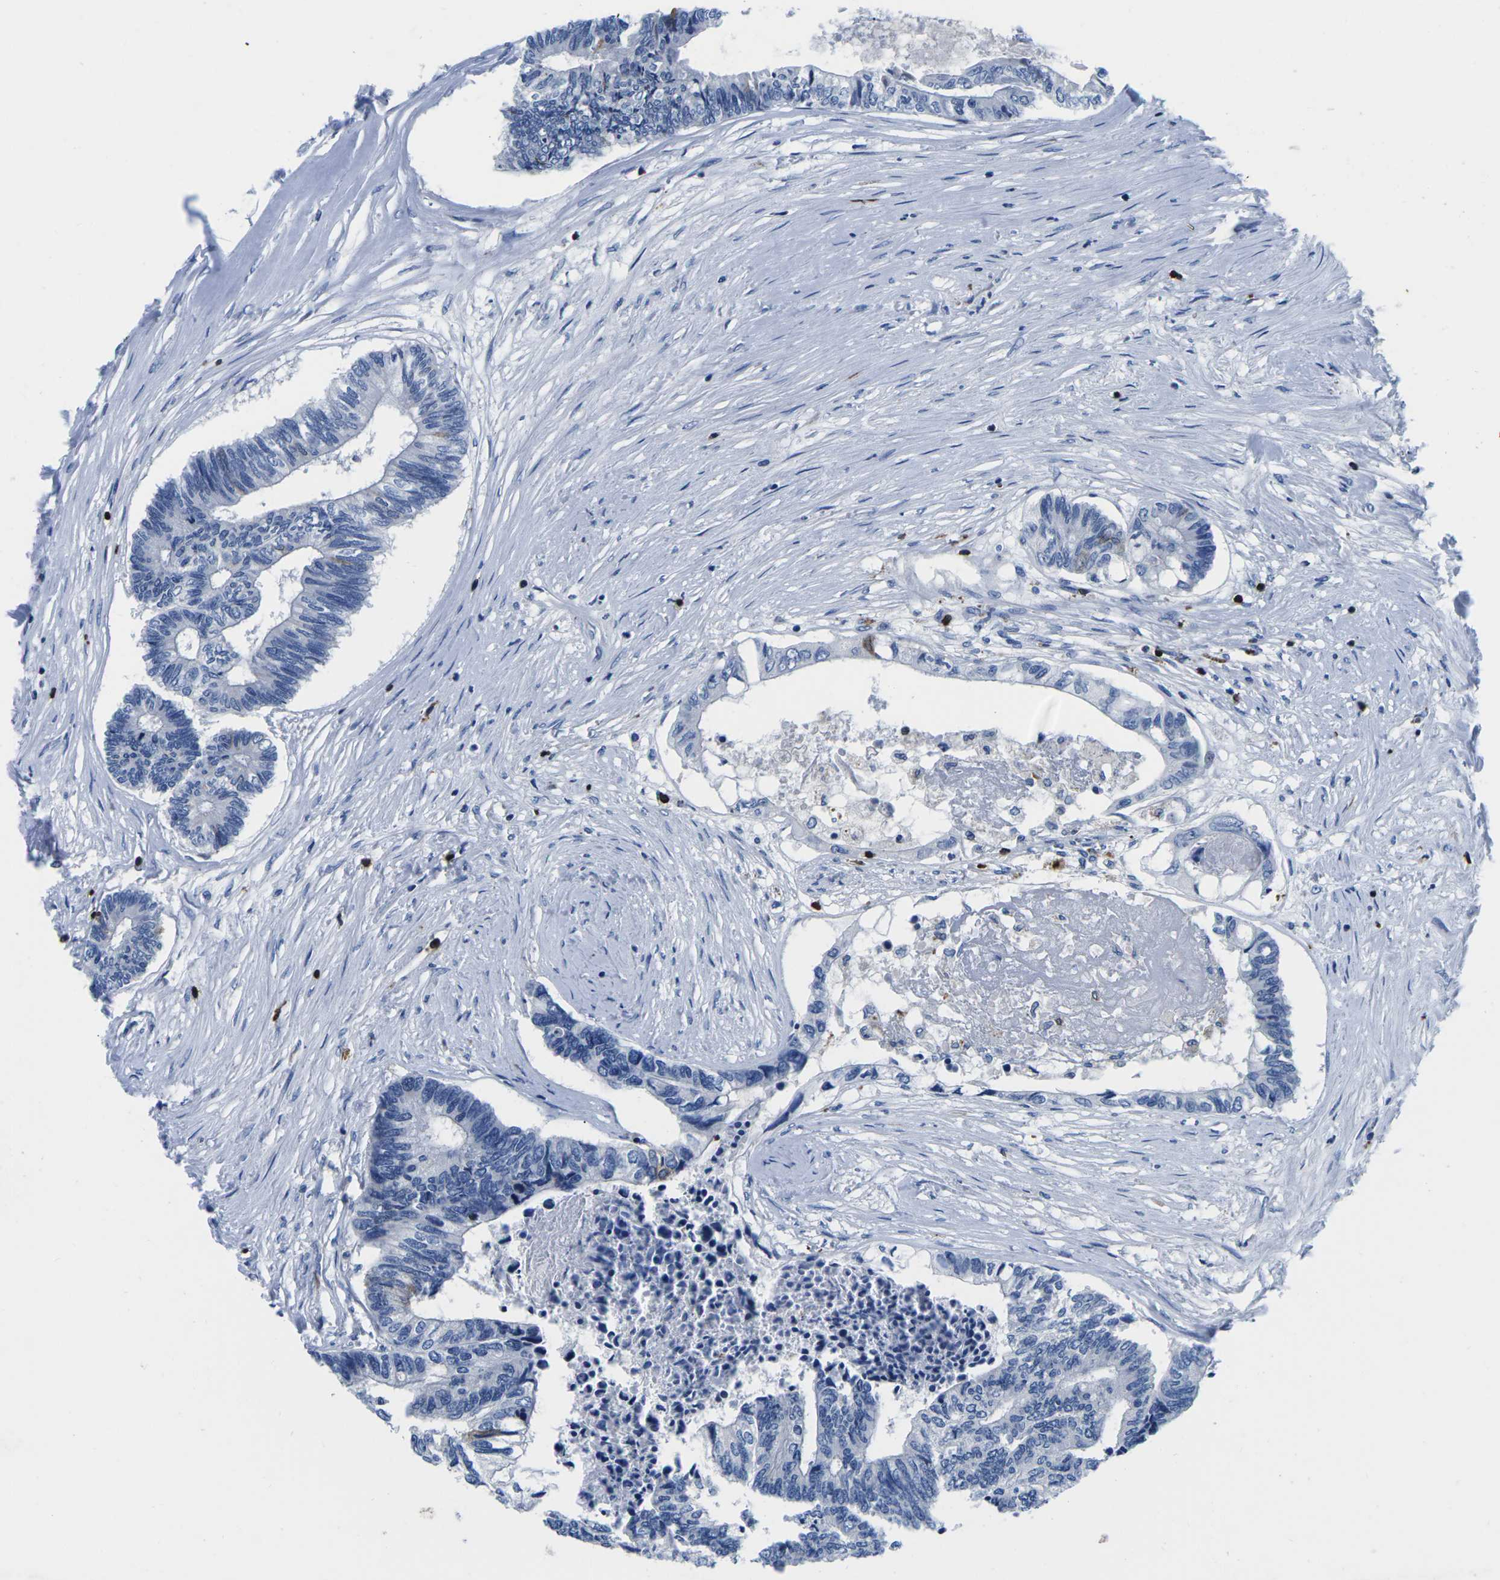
{"staining": {"intensity": "negative", "quantity": "none", "location": "none"}, "tissue": "colorectal cancer", "cell_type": "Tumor cells", "image_type": "cancer", "snomed": [{"axis": "morphology", "description": "Adenocarcinoma, NOS"}, {"axis": "topography", "description": "Rectum"}], "caption": "Protein analysis of colorectal cancer (adenocarcinoma) displays no significant expression in tumor cells.", "gene": "CTSW", "patient": {"sex": "male", "age": 63}}